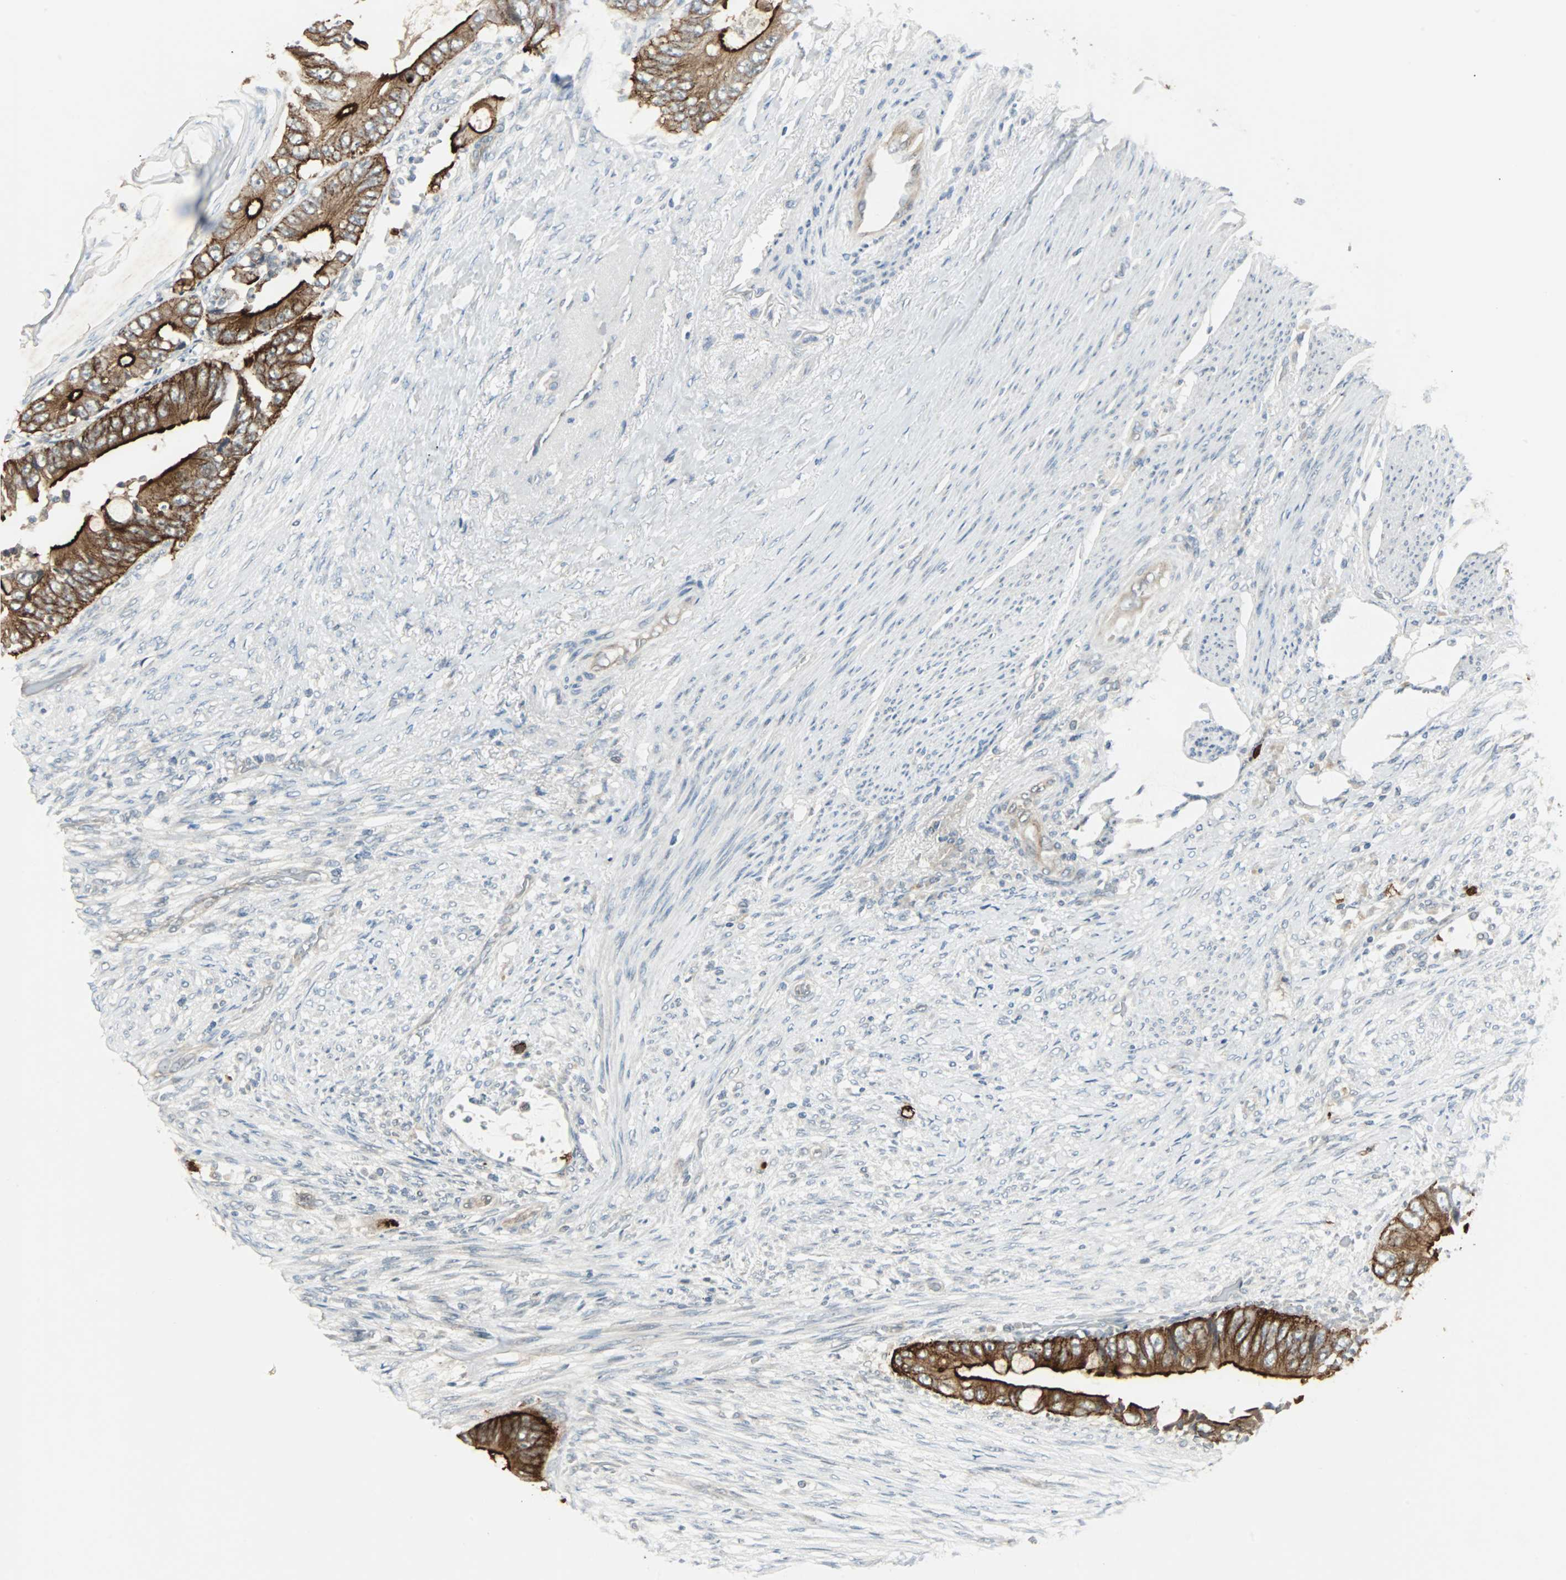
{"staining": {"intensity": "strong", "quantity": ">75%", "location": "cytoplasmic/membranous"}, "tissue": "colorectal cancer", "cell_type": "Tumor cells", "image_type": "cancer", "snomed": [{"axis": "morphology", "description": "Adenocarcinoma, NOS"}, {"axis": "topography", "description": "Rectum"}], "caption": "A histopathology image of human adenocarcinoma (colorectal) stained for a protein demonstrates strong cytoplasmic/membranous brown staining in tumor cells.", "gene": "CMC2", "patient": {"sex": "female", "age": 77}}